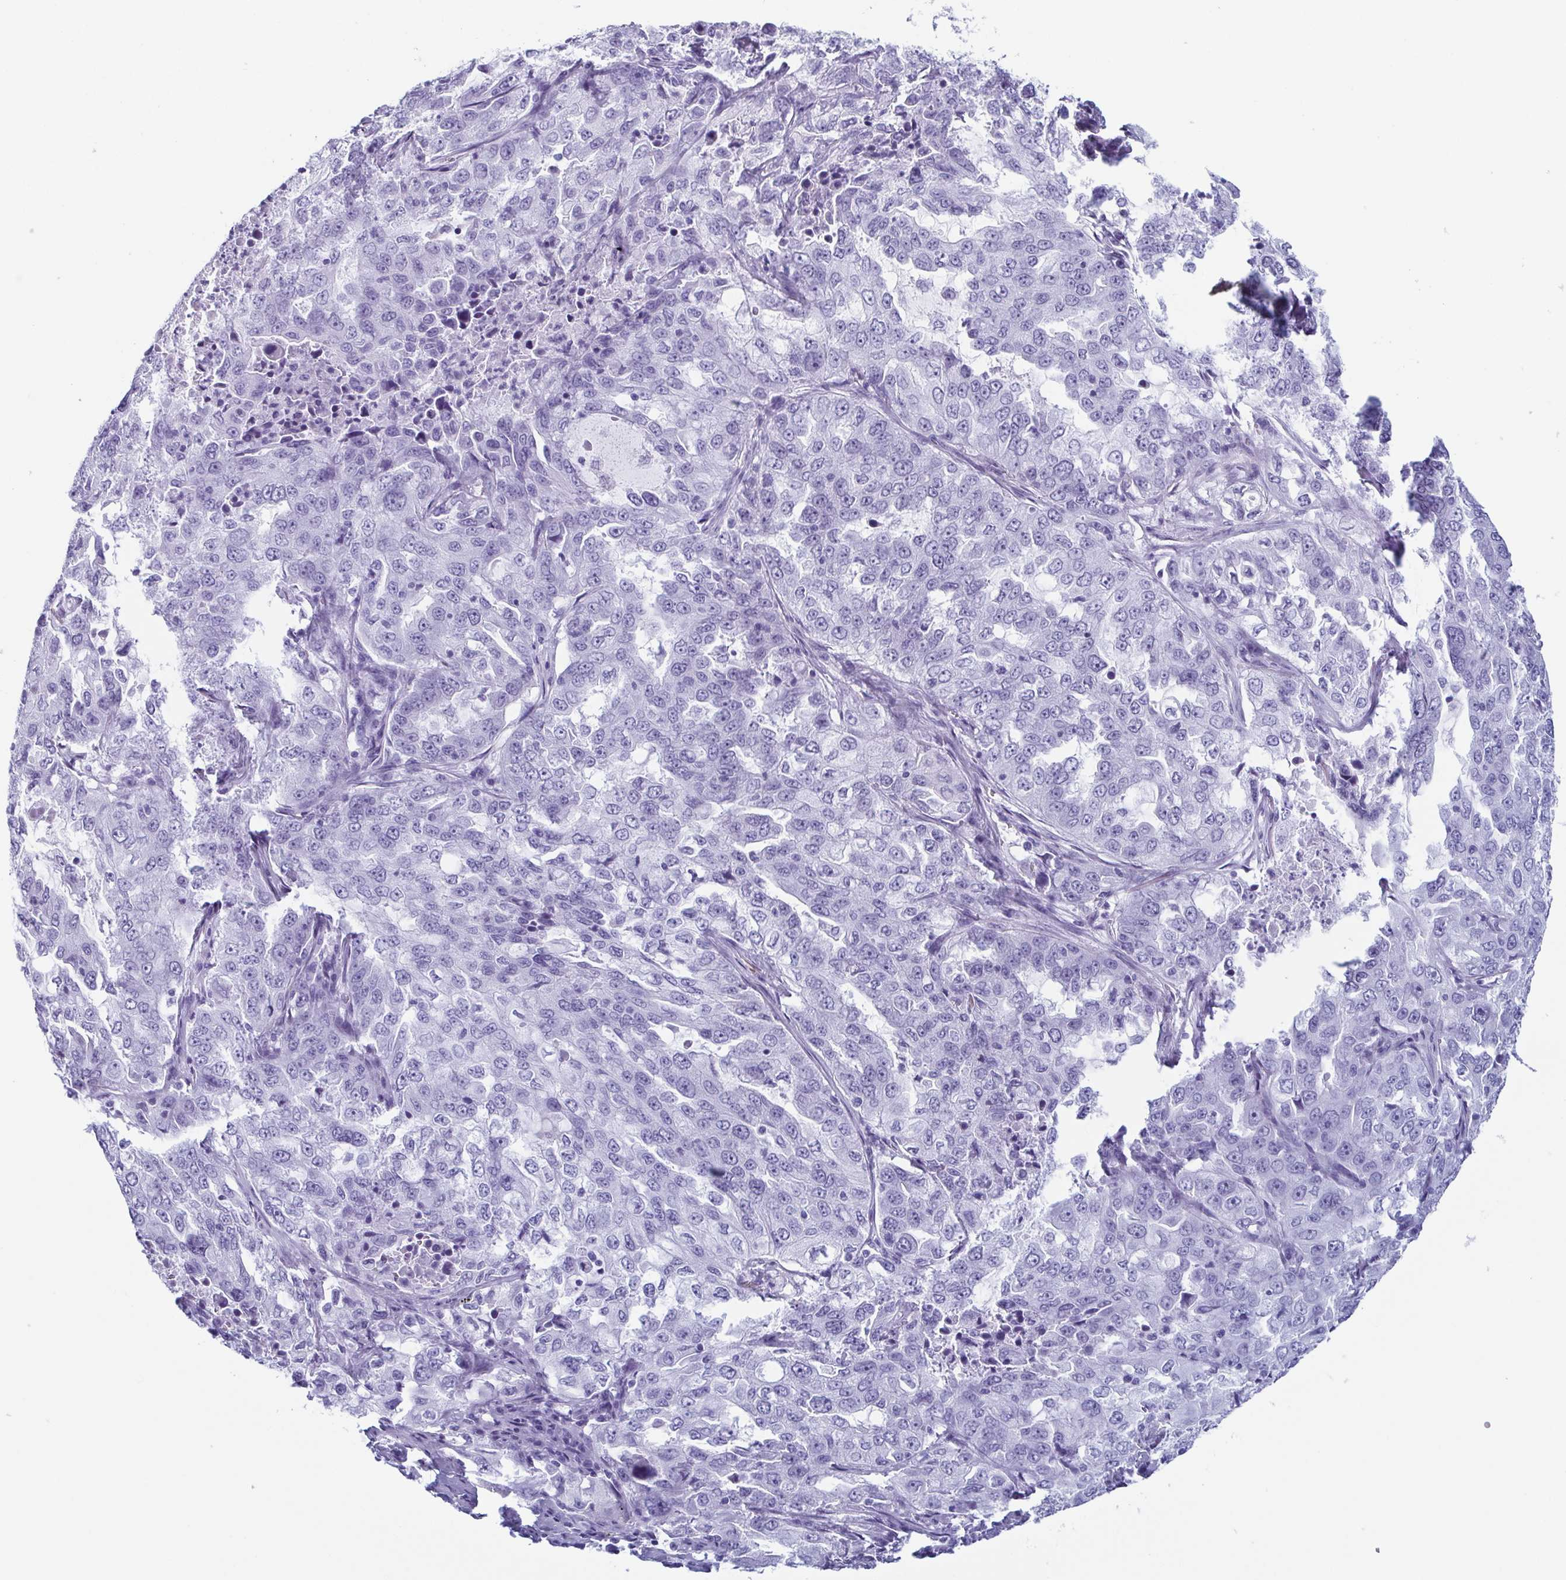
{"staining": {"intensity": "negative", "quantity": "none", "location": "none"}, "tissue": "lung cancer", "cell_type": "Tumor cells", "image_type": "cancer", "snomed": [{"axis": "morphology", "description": "Adenocarcinoma, NOS"}, {"axis": "topography", "description": "Lung"}], "caption": "Protein analysis of lung cancer displays no significant positivity in tumor cells.", "gene": "ENKUR", "patient": {"sex": "female", "age": 61}}